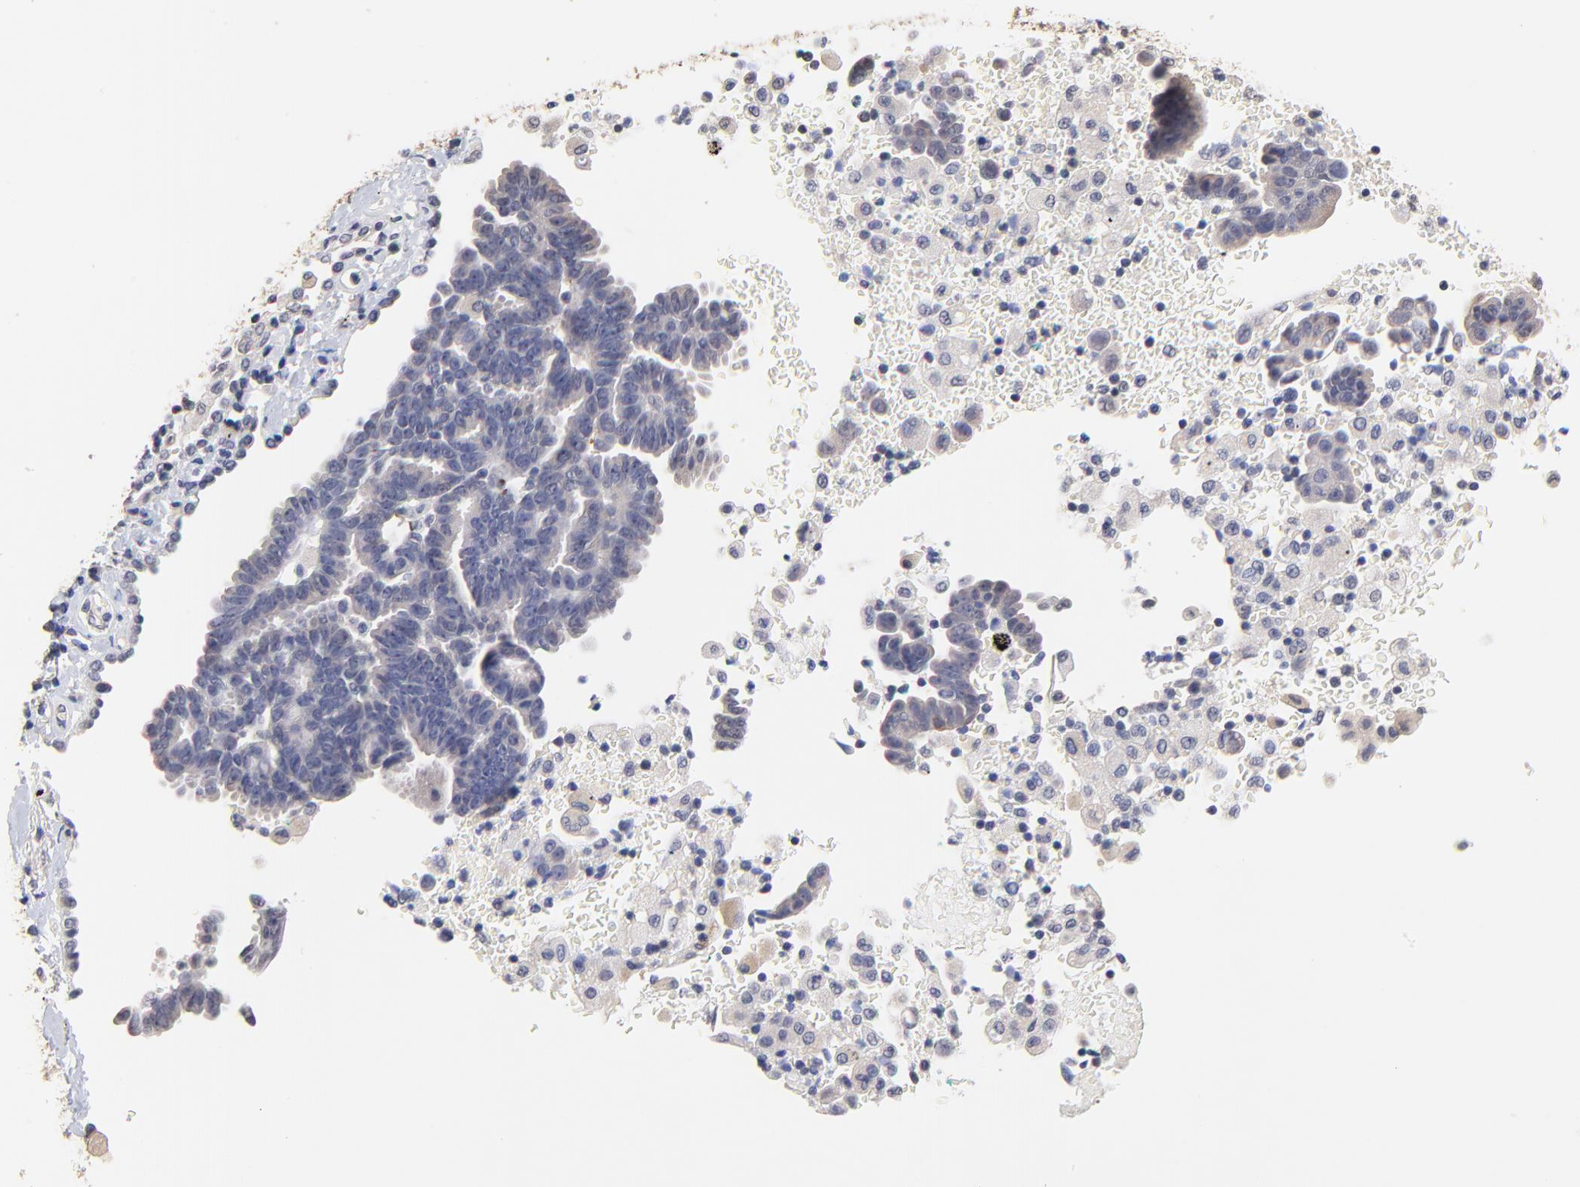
{"staining": {"intensity": "negative", "quantity": "none", "location": "none"}, "tissue": "lung cancer", "cell_type": "Tumor cells", "image_type": "cancer", "snomed": [{"axis": "morphology", "description": "Adenocarcinoma, NOS"}, {"axis": "topography", "description": "Lung"}], "caption": "The histopathology image displays no staining of tumor cells in lung adenocarcinoma.", "gene": "RIBC2", "patient": {"sex": "female", "age": 64}}